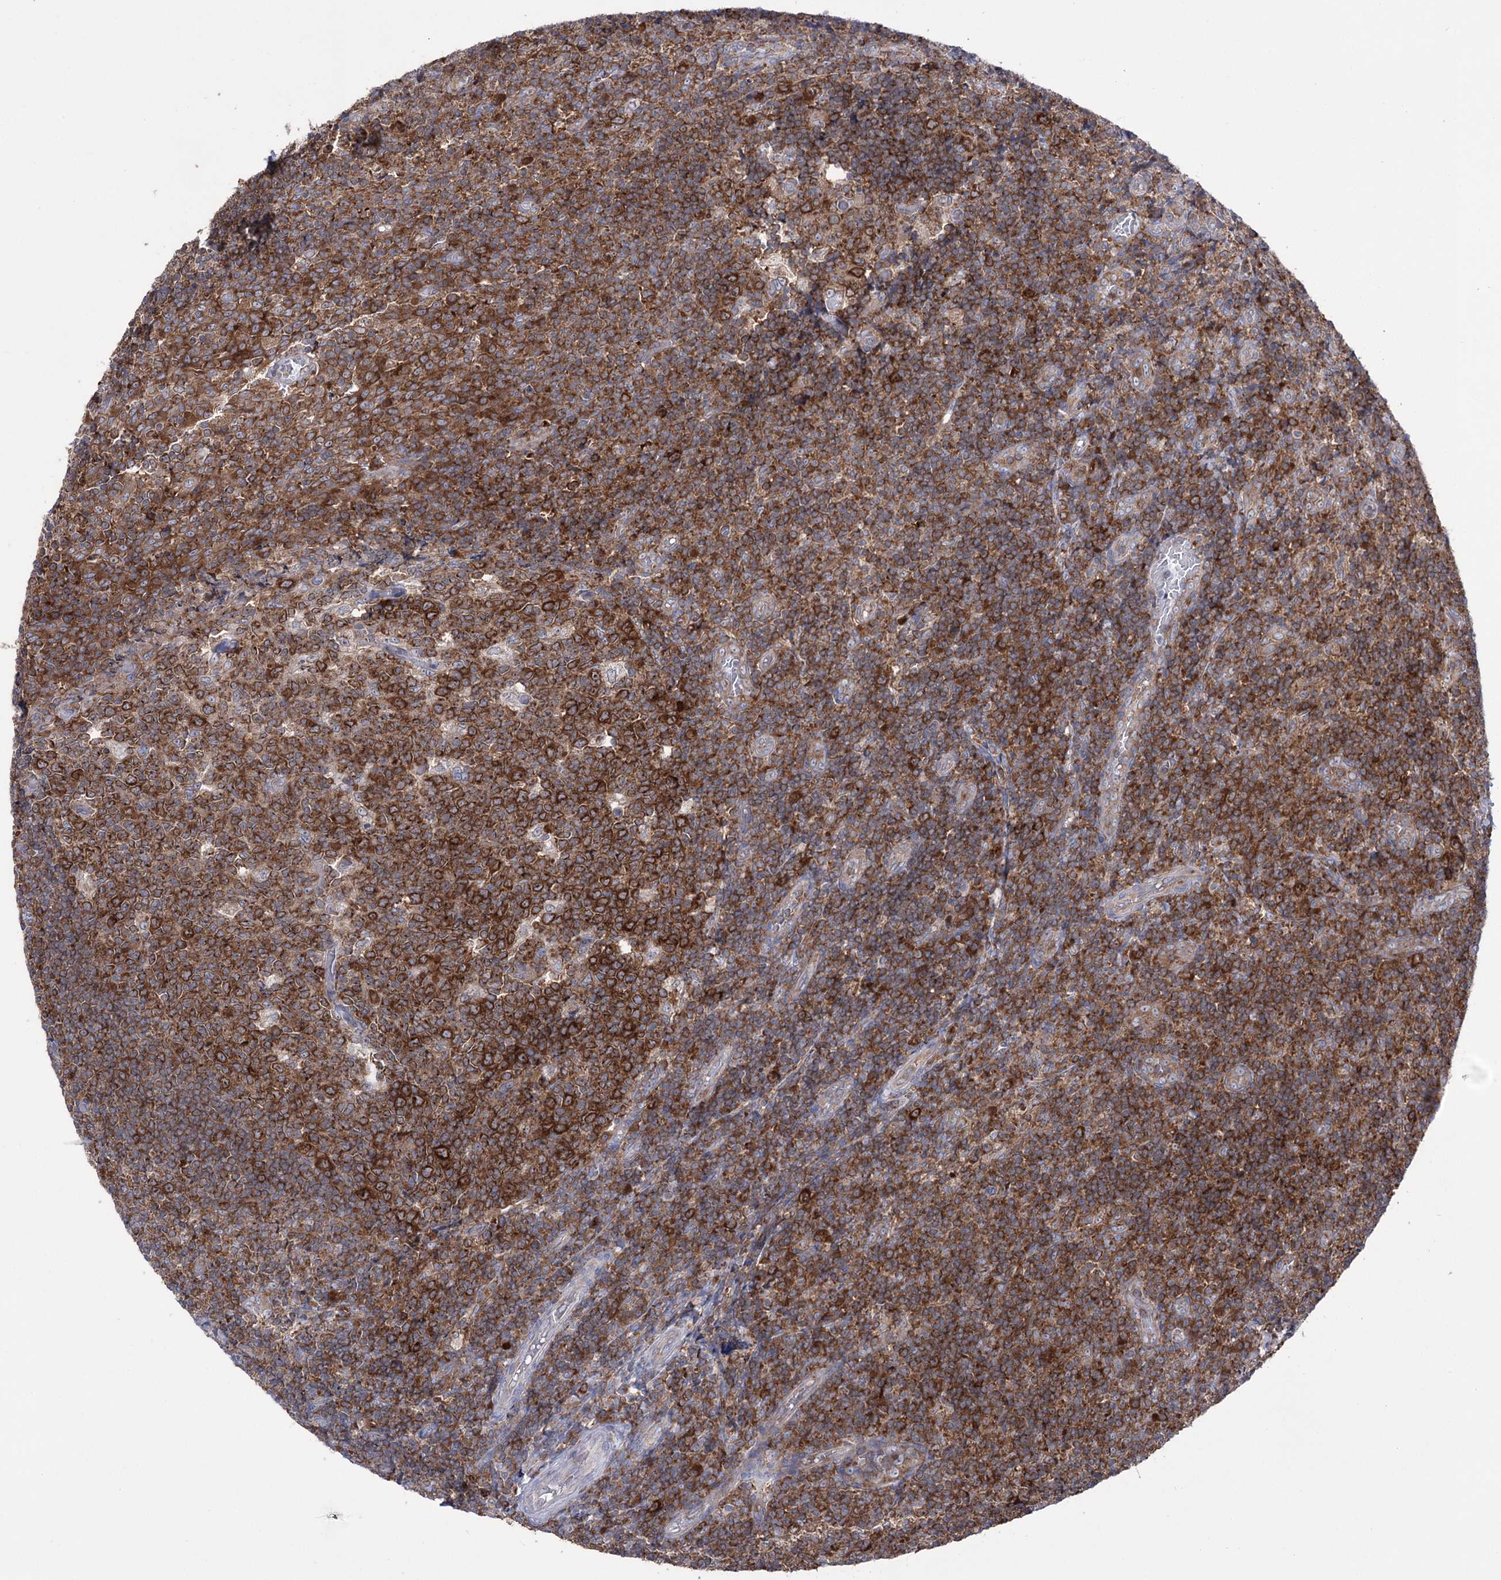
{"staining": {"intensity": "strong", "quantity": ">75%", "location": "cytoplasmic/membranous"}, "tissue": "tonsil", "cell_type": "Germinal center cells", "image_type": "normal", "snomed": [{"axis": "morphology", "description": "Normal tissue, NOS"}, {"axis": "topography", "description": "Tonsil"}], "caption": "Tonsil stained with DAB immunohistochemistry shows high levels of strong cytoplasmic/membranous expression in approximately >75% of germinal center cells. The staining was performed using DAB (3,3'-diaminobenzidine) to visualize the protein expression in brown, while the nuclei were stained in blue with hematoxylin (Magnification: 20x).", "gene": "ZNF622", "patient": {"sex": "female", "age": 19}}